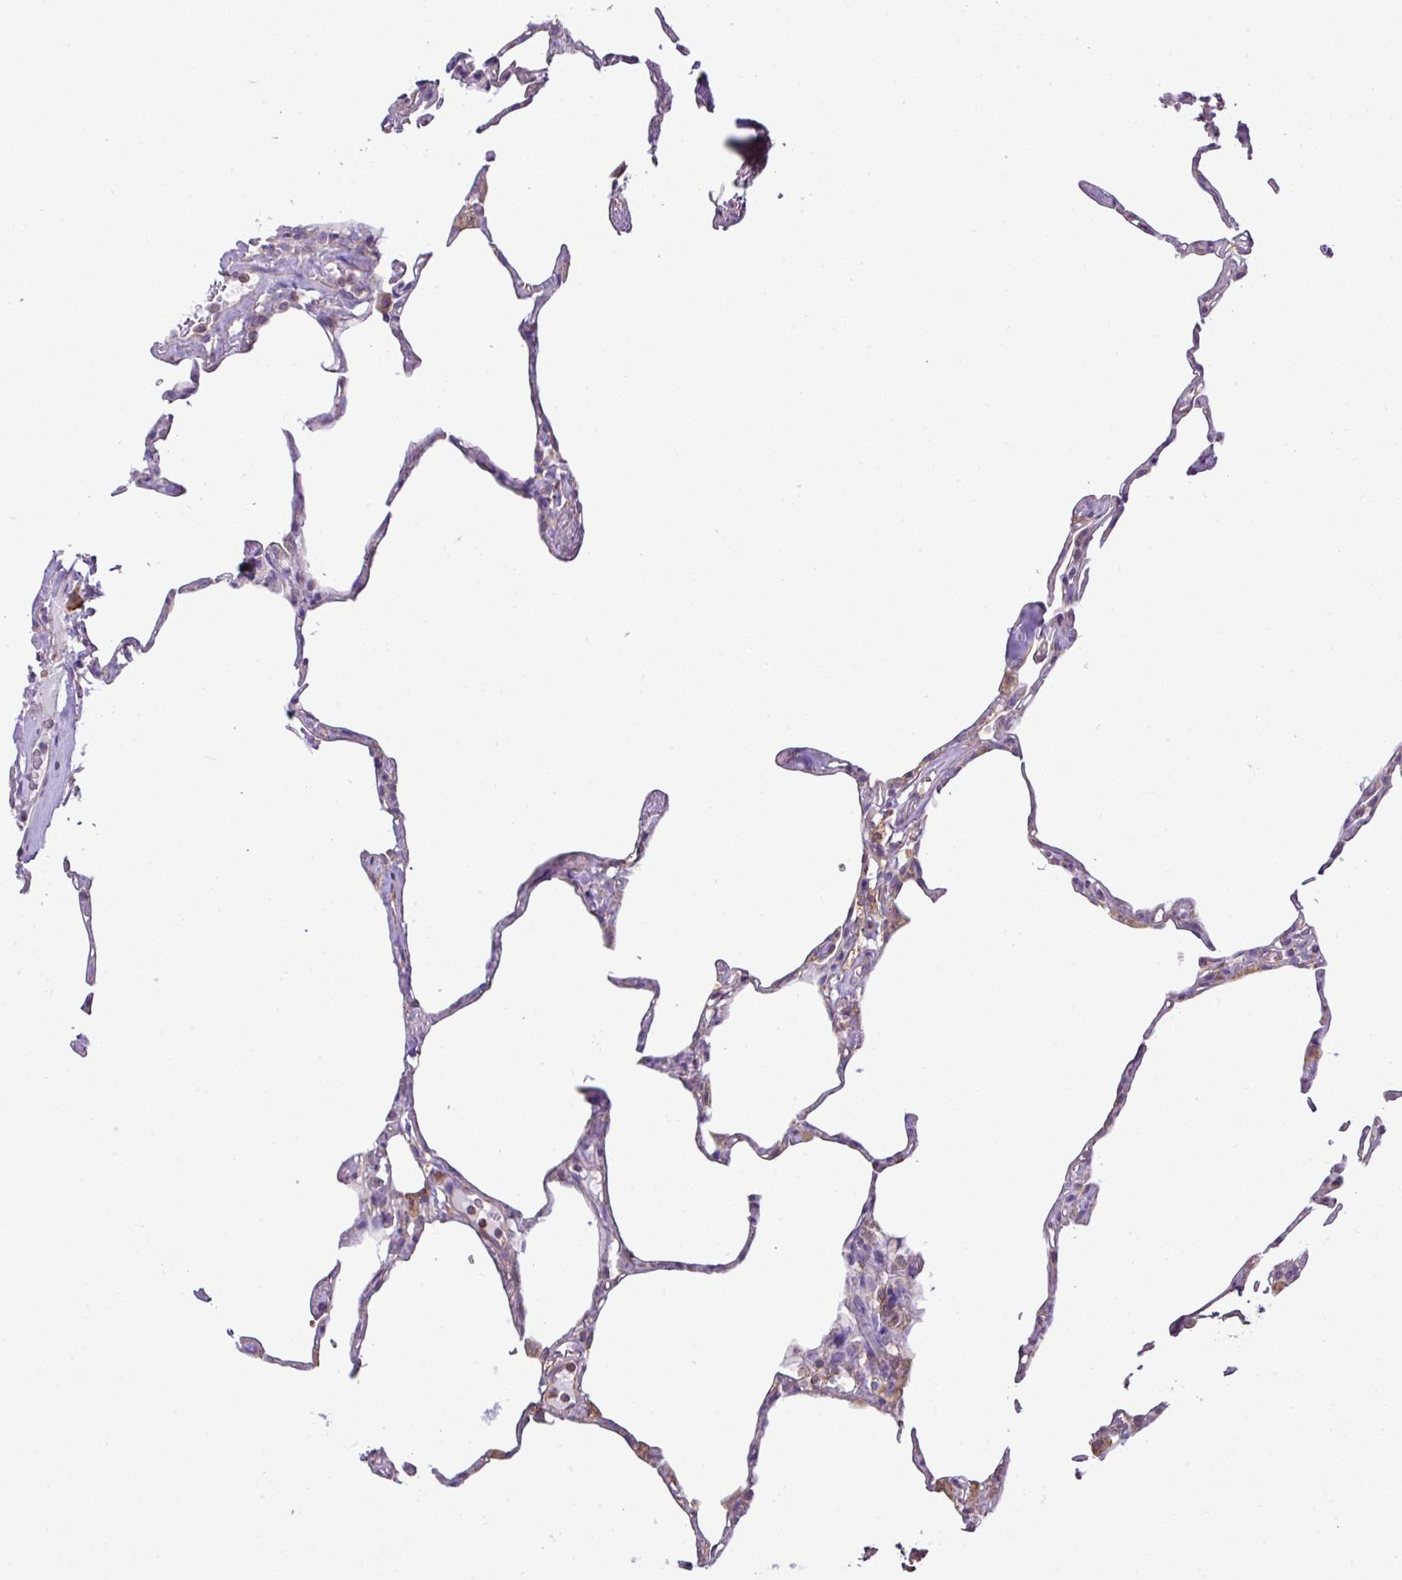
{"staining": {"intensity": "moderate", "quantity": "<25%", "location": "cytoplasmic/membranous"}, "tissue": "lung", "cell_type": "Alveolar cells", "image_type": "normal", "snomed": [{"axis": "morphology", "description": "Normal tissue, NOS"}, {"axis": "topography", "description": "Lung"}], "caption": "Moderate cytoplasmic/membranous staining is seen in approximately <25% of alveolar cells in benign lung.", "gene": "ZSCAN5A", "patient": {"sex": "male", "age": 65}}